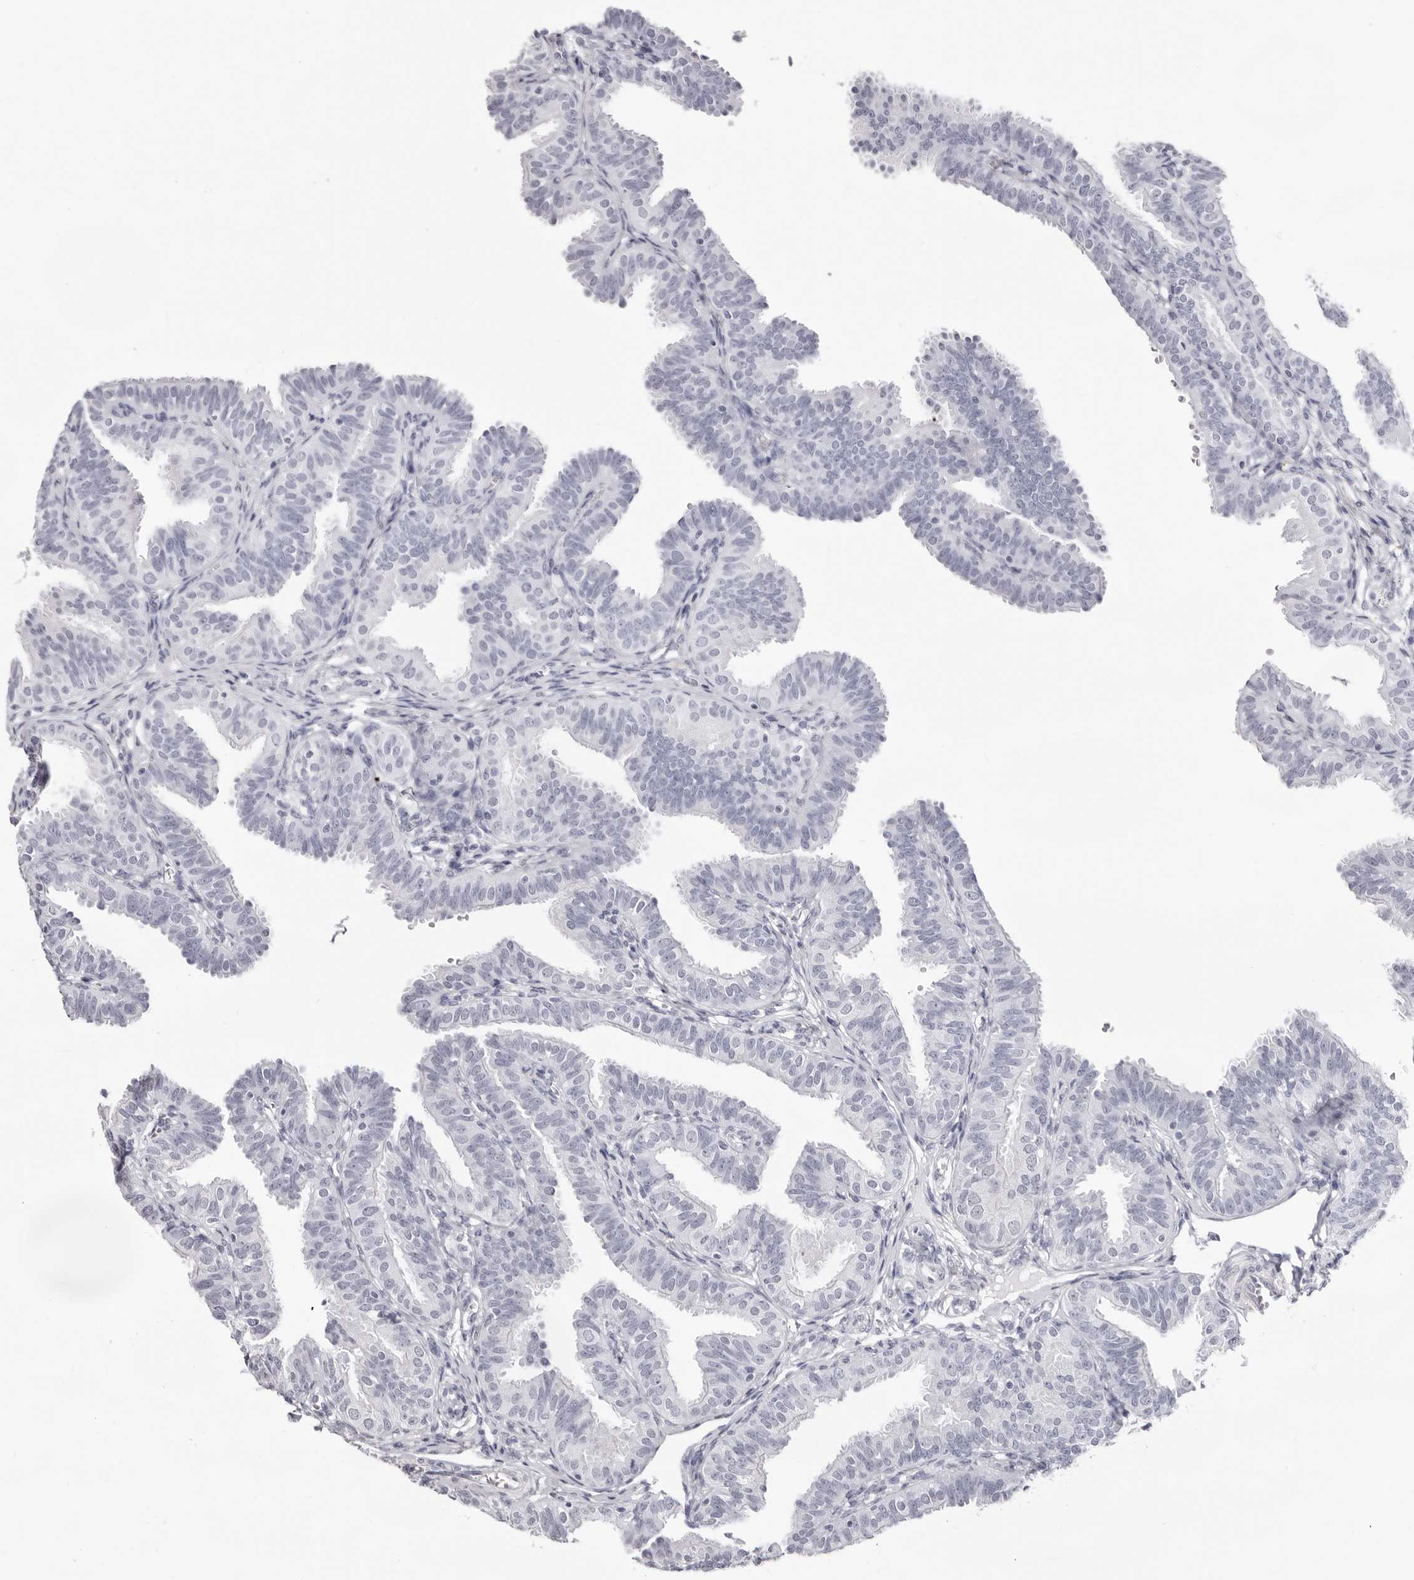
{"staining": {"intensity": "negative", "quantity": "none", "location": "none"}, "tissue": "fallopian tube", "cell_type": "Glandular cells", "image_type": "normal", "snomed": [{"axis": "morphology", "description": "Normal tissue, NOS"}, {"axis": "topography", "description": "Fallopian tube"}], "caption": "This is a image of immunohistochemistry (IHC) staining of normal fallopian tube, which shows no positivity in glandular cells.", "gene": "INSL3", "patient": {"sex": "female", "age": 35}}